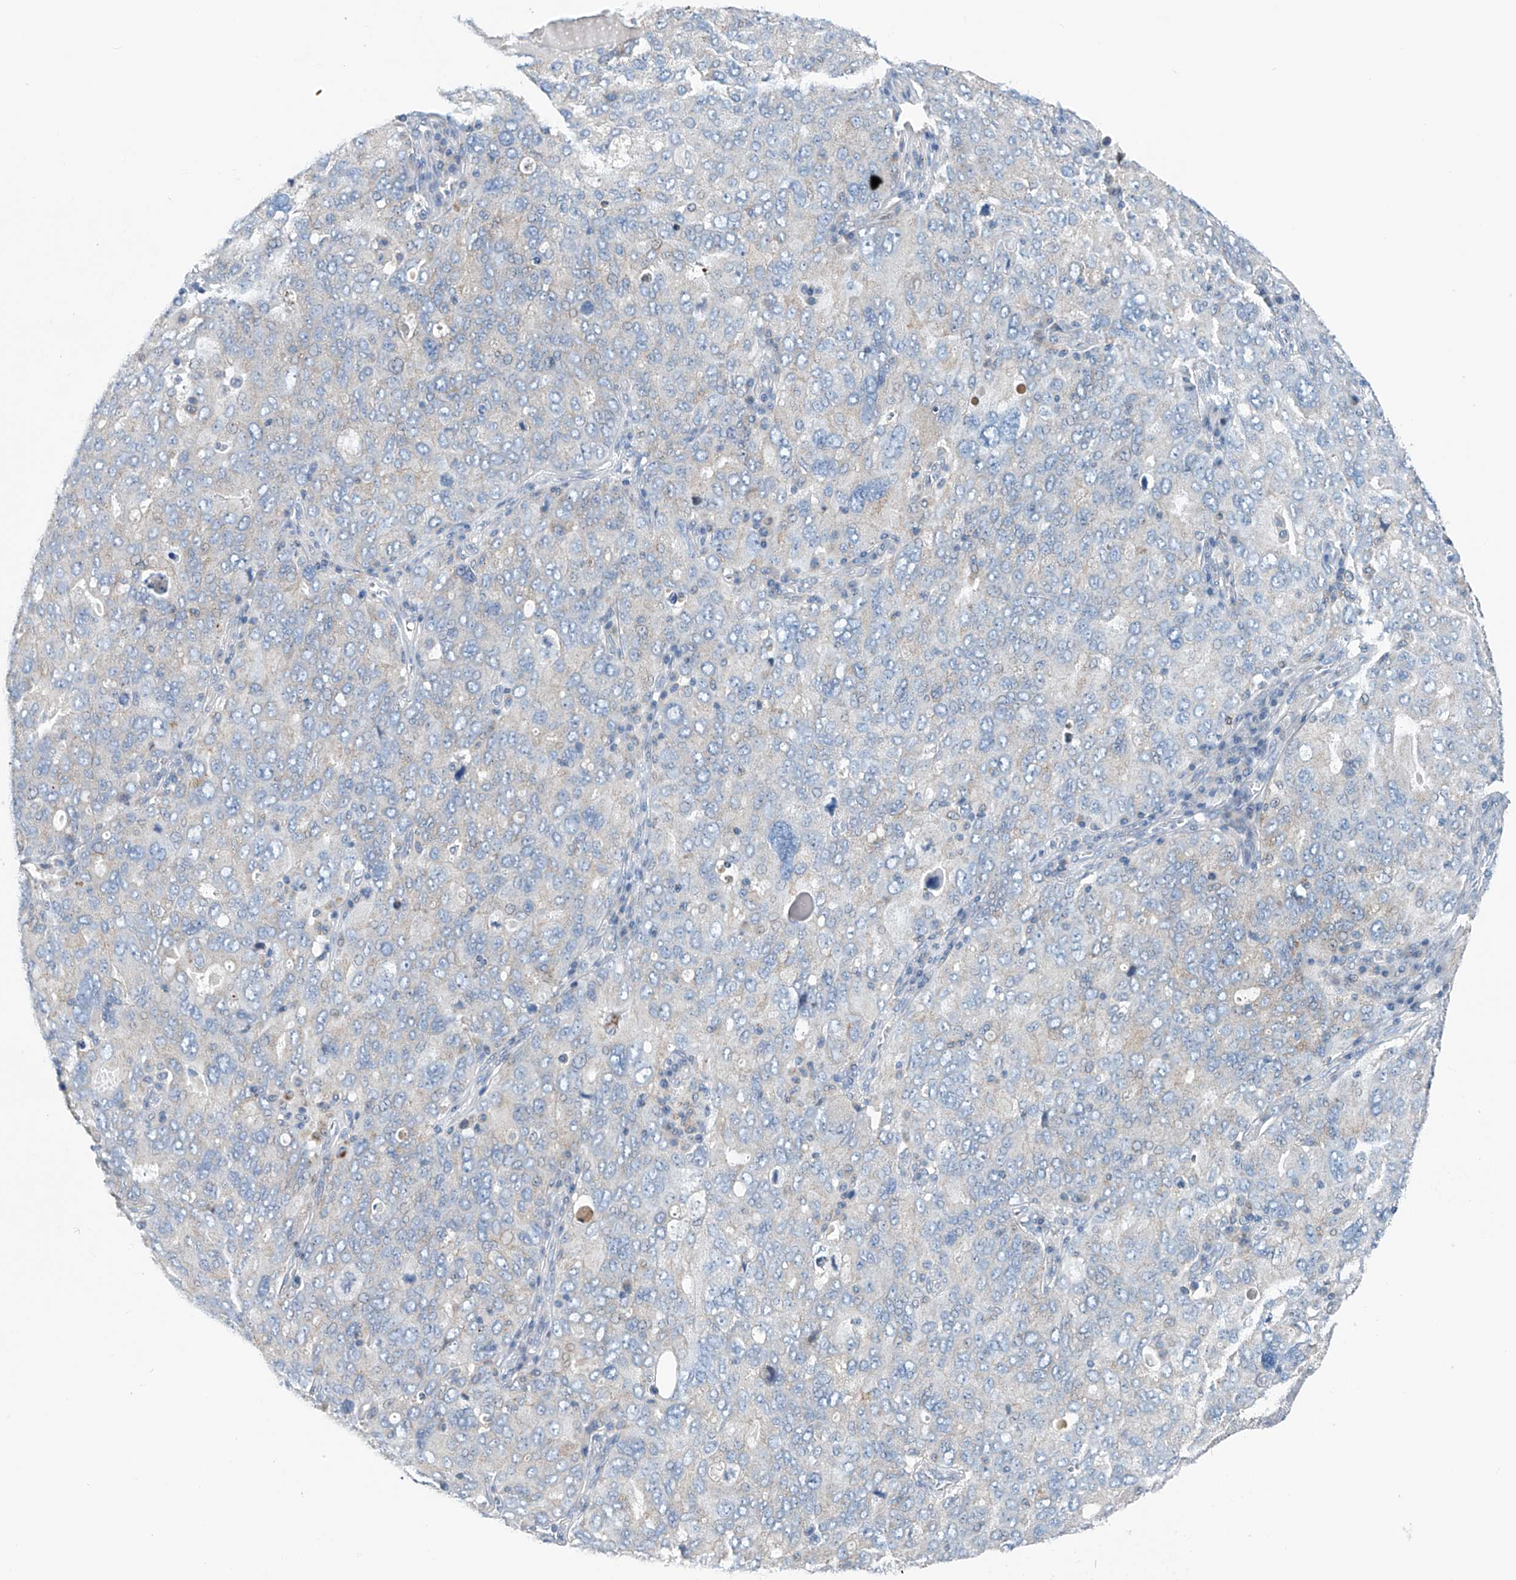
{"staining": {"intensity": "negative", "quantity": "none", "location": "none"}, "tissue": "ovarian cancer", "cell_type": "Tumor cells", "image_type": "cancer", "snomed": [{"axis": "morphology", "description": "Carcinoma, endometroid"}, {"axis": "topography", "description": "Ovary"}], "caption": "Immunohistochemistry (IHC) photomicrograph of neoplastic tissue: human ovarian cancer stained with DAB shows no significant protein staining in tumor cells.", "gene": "CEP85L", "patient": {"sex": "female", "age": 62}}